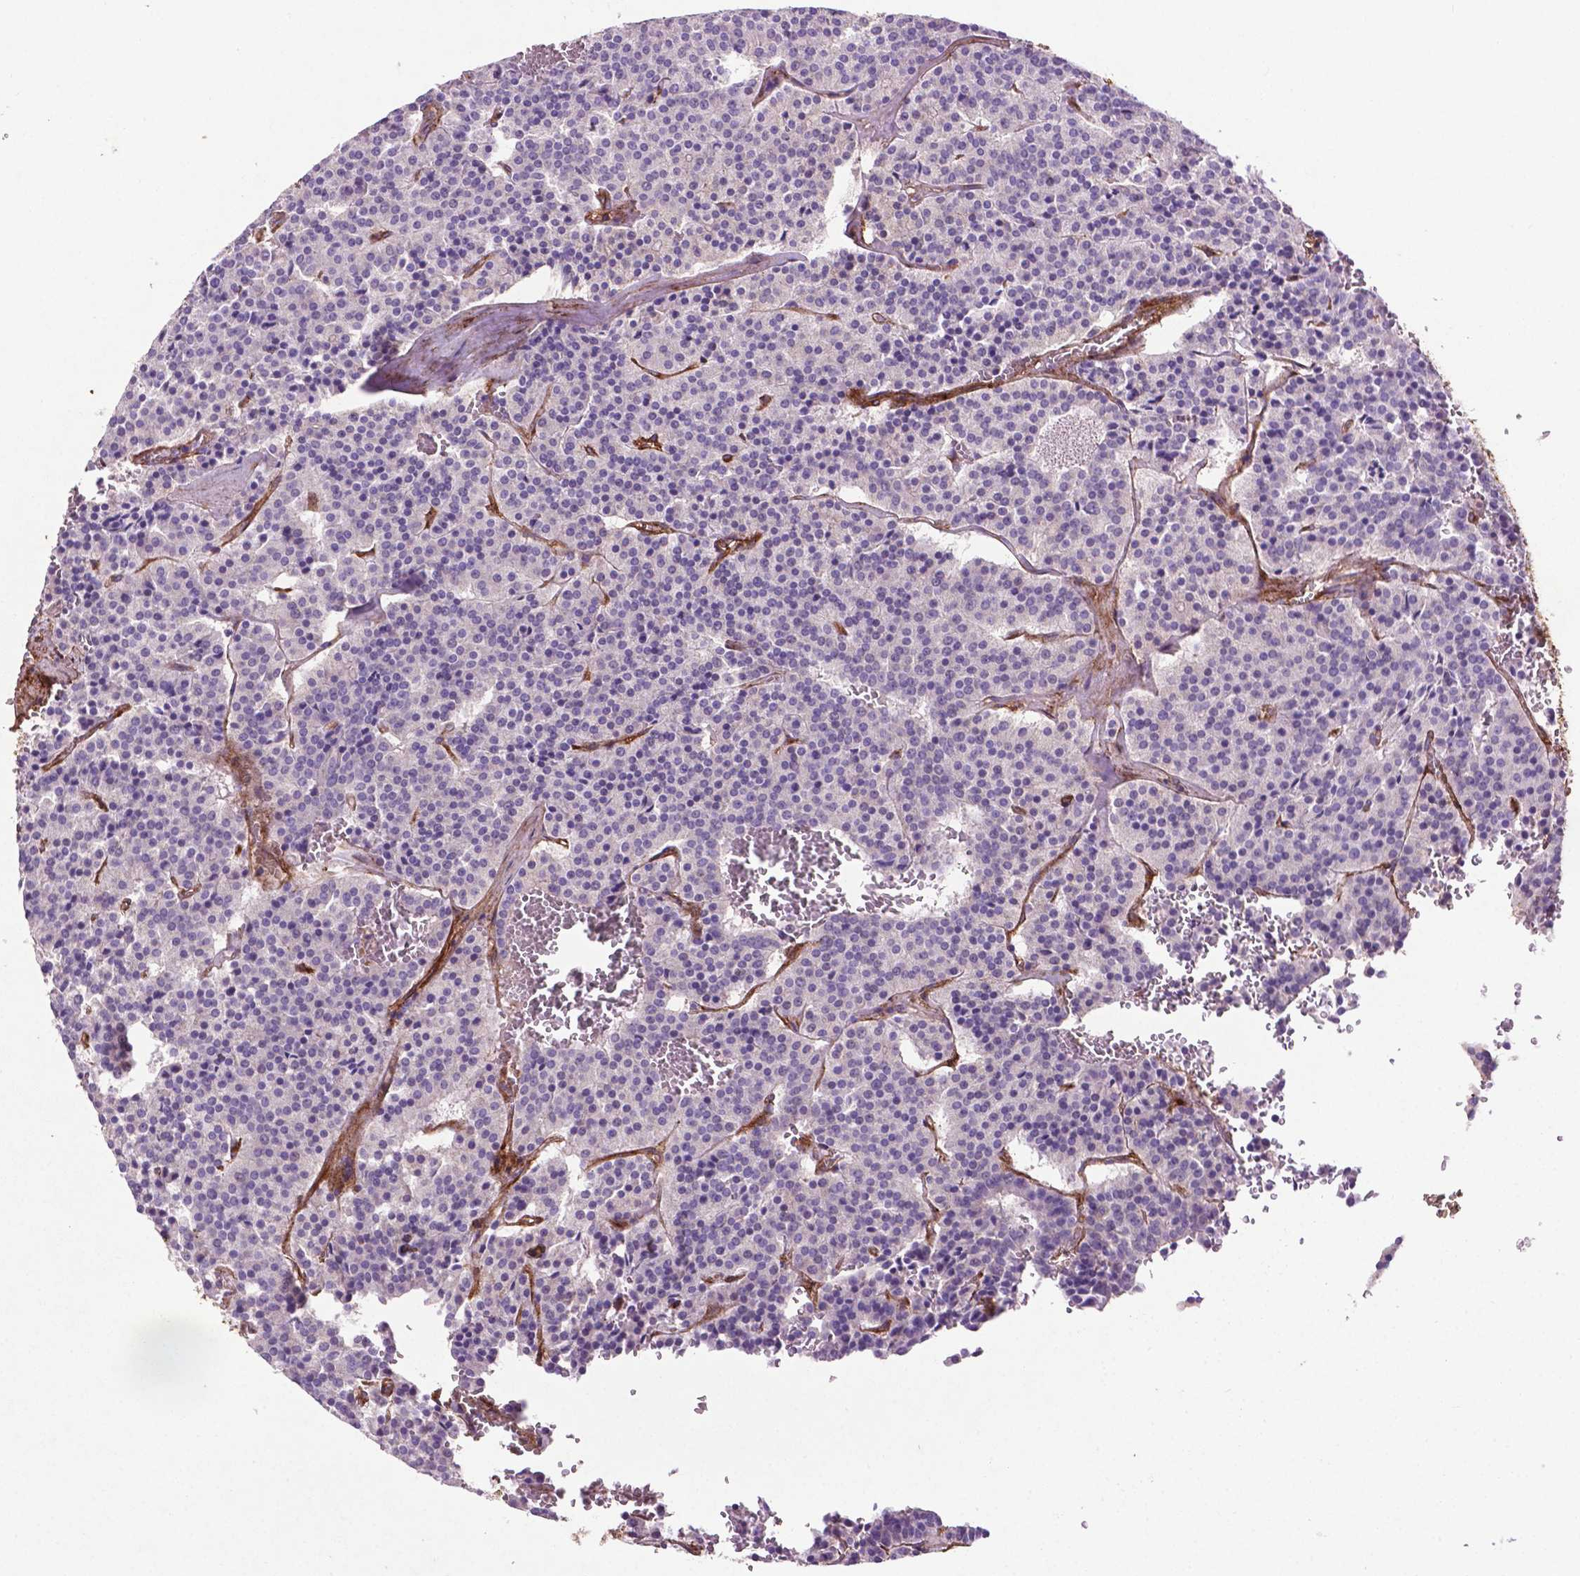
{"staining": {"intensity": "negative", "quantity": "none", "location": "none"}, "tissue": "carcinoid", "cell_type": "Tumor cells", "image_type": "cancer", "snomed": [{"axis": "morphology", "description": "Carcinoid, malignant, NOS"}, {"axis": "topography", "description": "Lung"}], "caption": "Immunohistochemical staining of human malignant carcinoid reveals no significant expression in tumor cells.", "gene": "RRAS", "patient": {"sex": "male", "age": 70}}